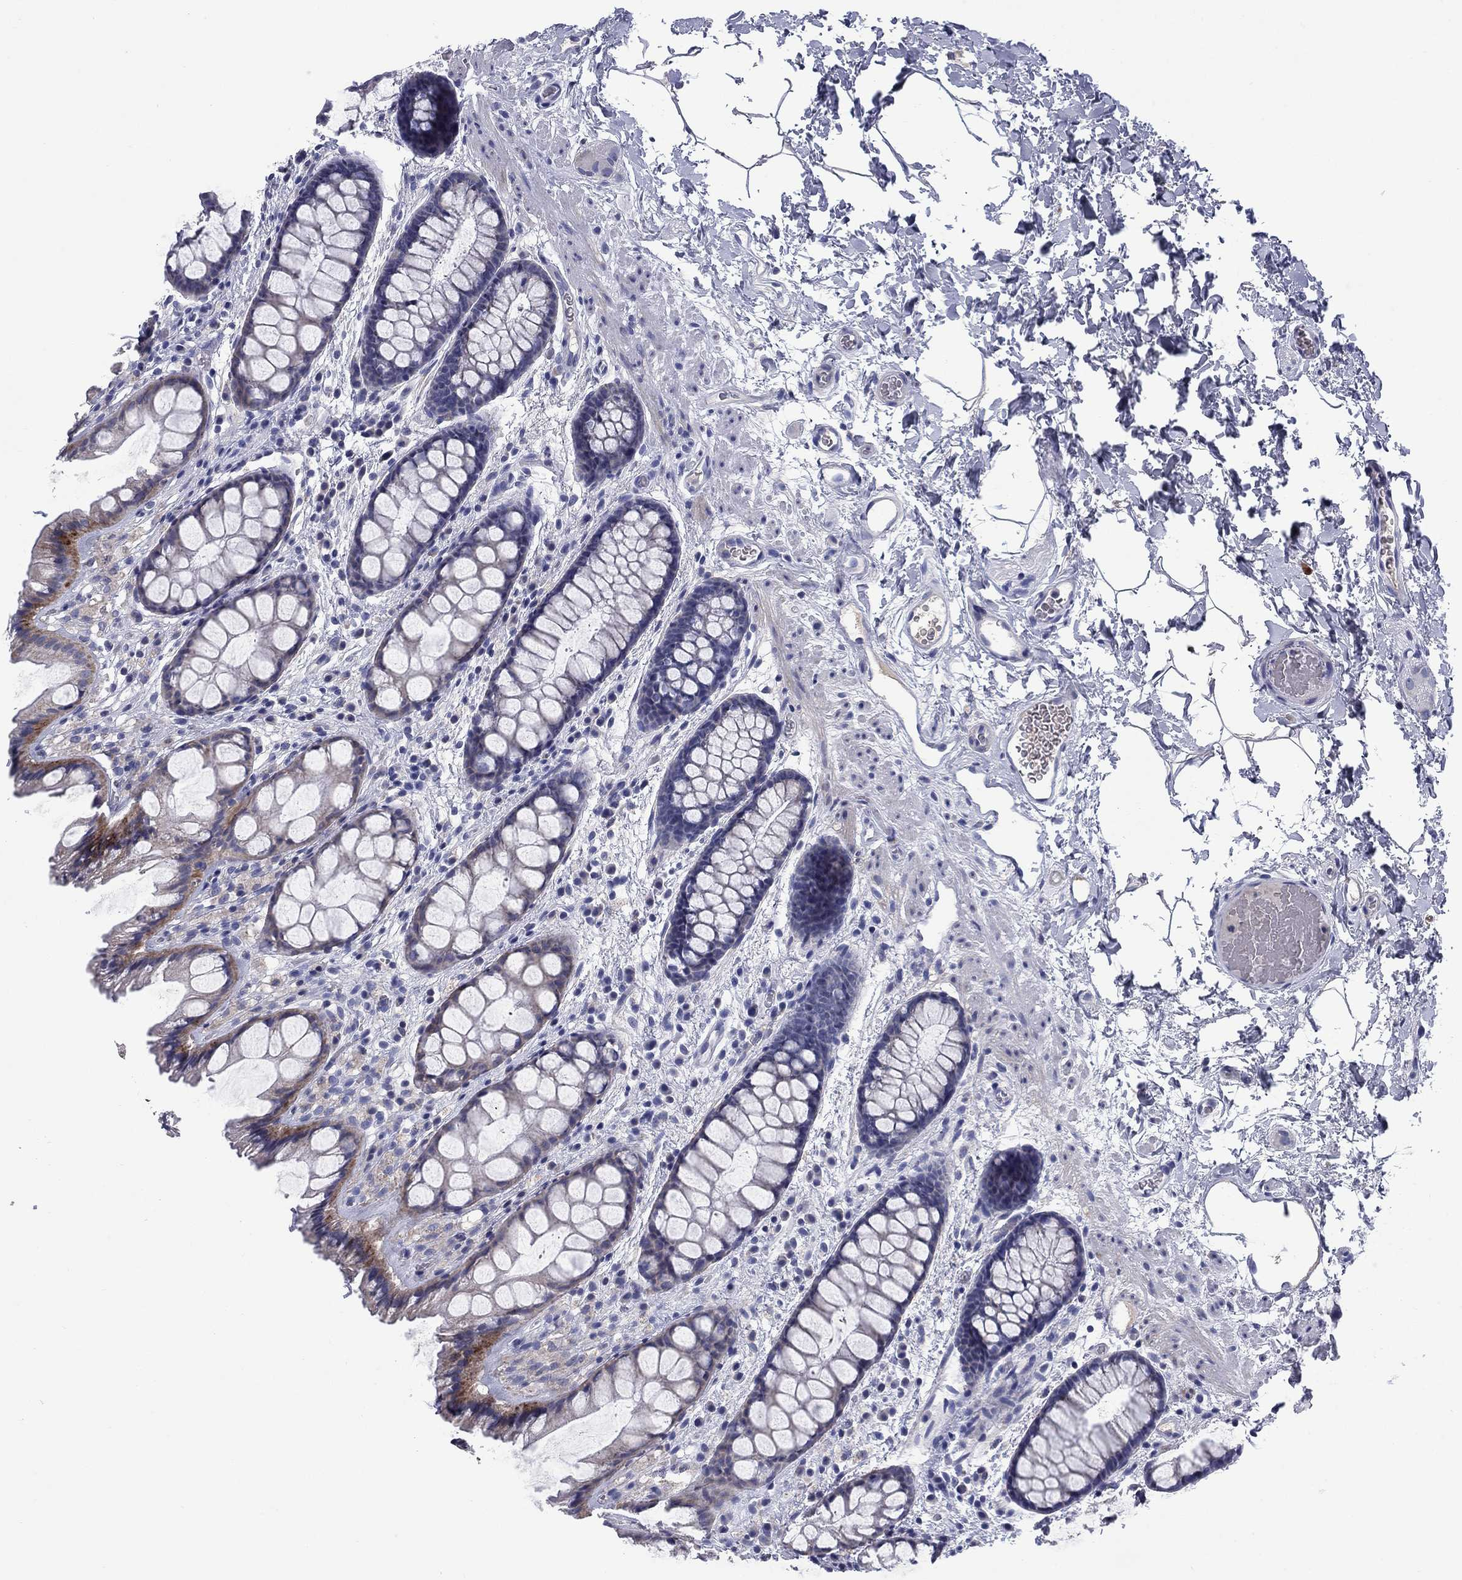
{"staining": {"intensity": "moderate", "quantity": "<25%", "location": "cytoplasmic/membranous"}, "tissue": "rectum", "cell_type": "Glandular cells", "image_type": "normal", "snomed": [{"axis": "morphology", "description": "Normal tissue, NOS"}, {"axis": "topography", "description": "Rectum"}], "caption": "Brown immunohistochemical staining in benign rectum reveals moderate cytoplasmic/membranous staining in approximately <25% of glandular cells. The protein is shown in brown color, while the nuclei are stained blue.", "gene": "FRK", "patient": {"sex": "female", "age": 62}}